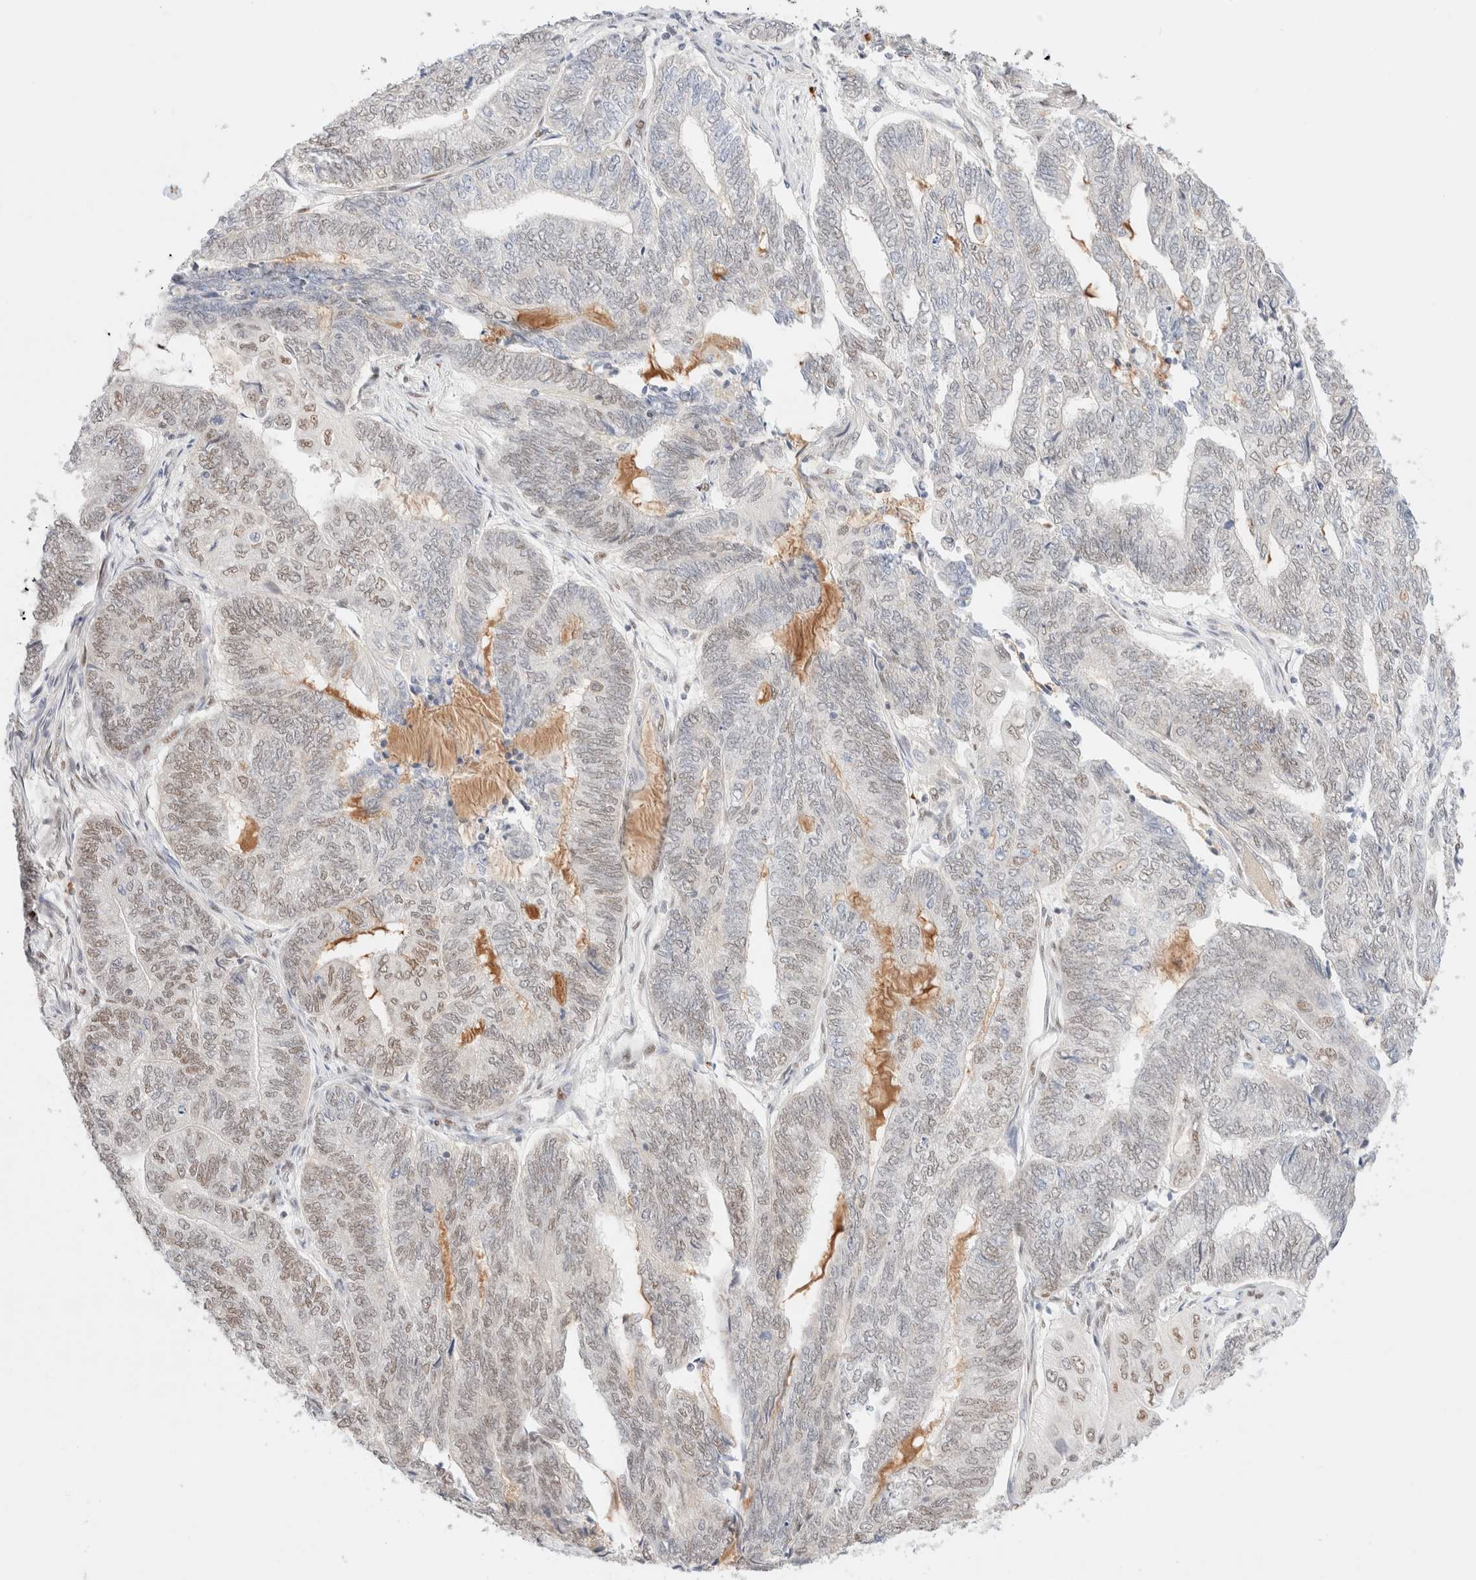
{"staining": {"intensity": "moderate", "quantity": "25%-75%", "location": "nuclear"}, "tissue": "endometrial cancer", "cell_type": "Tumor cells", "image_type": "cancer", "snomed": [{"axis": "morphology", "description": "Adenocarcinoma, NOS"}, {"axis": "topography", "description": "Uterus"}, {"axis": "topography", "description": "Endometrium"}], "caption": "The immunohistochemical stain shows moderate nuclear expression in tumor cells of endometrial cancer tissue.", "gene": "CIC", "patient": {"sex": "female", "age": 70}}